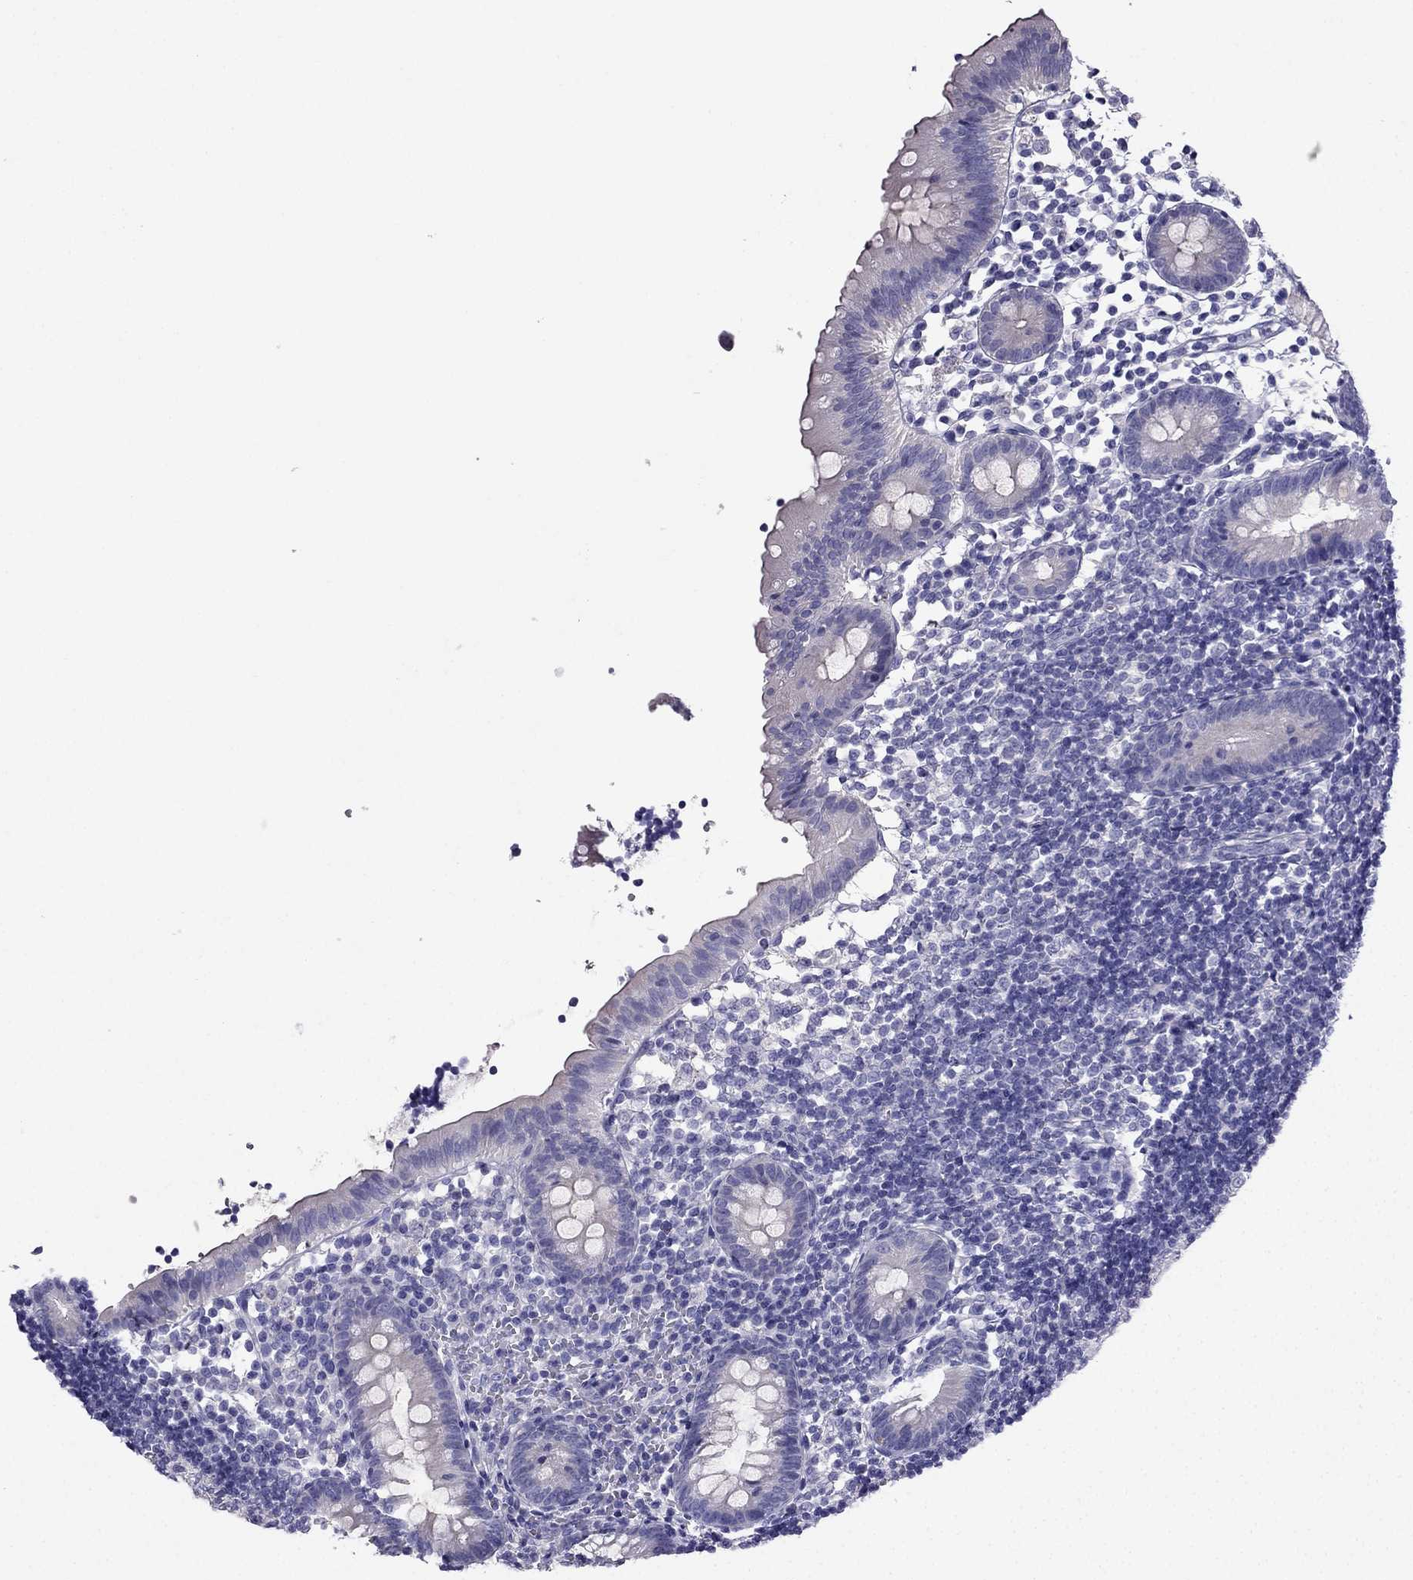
{"staining": {"intensity": "negative", "quantity": "none", "location": "none"}, "tissue": "appendix", "cell_type": "Glandular cells", "image_type": "normal", "snomed": [{"axis": "morphology", "description": "Normal tissue, NOS"}, {"axis": "topography", "description": "Appendix"}], "caption": "This is a photomicrograph of immunohistochemistry (IHC) staining of normal appendix, which shows no positivity in glandular cells. Nuclei are stained in blue.", "gene": "PTH", "patient": {"sex": "female", "age": 40}}